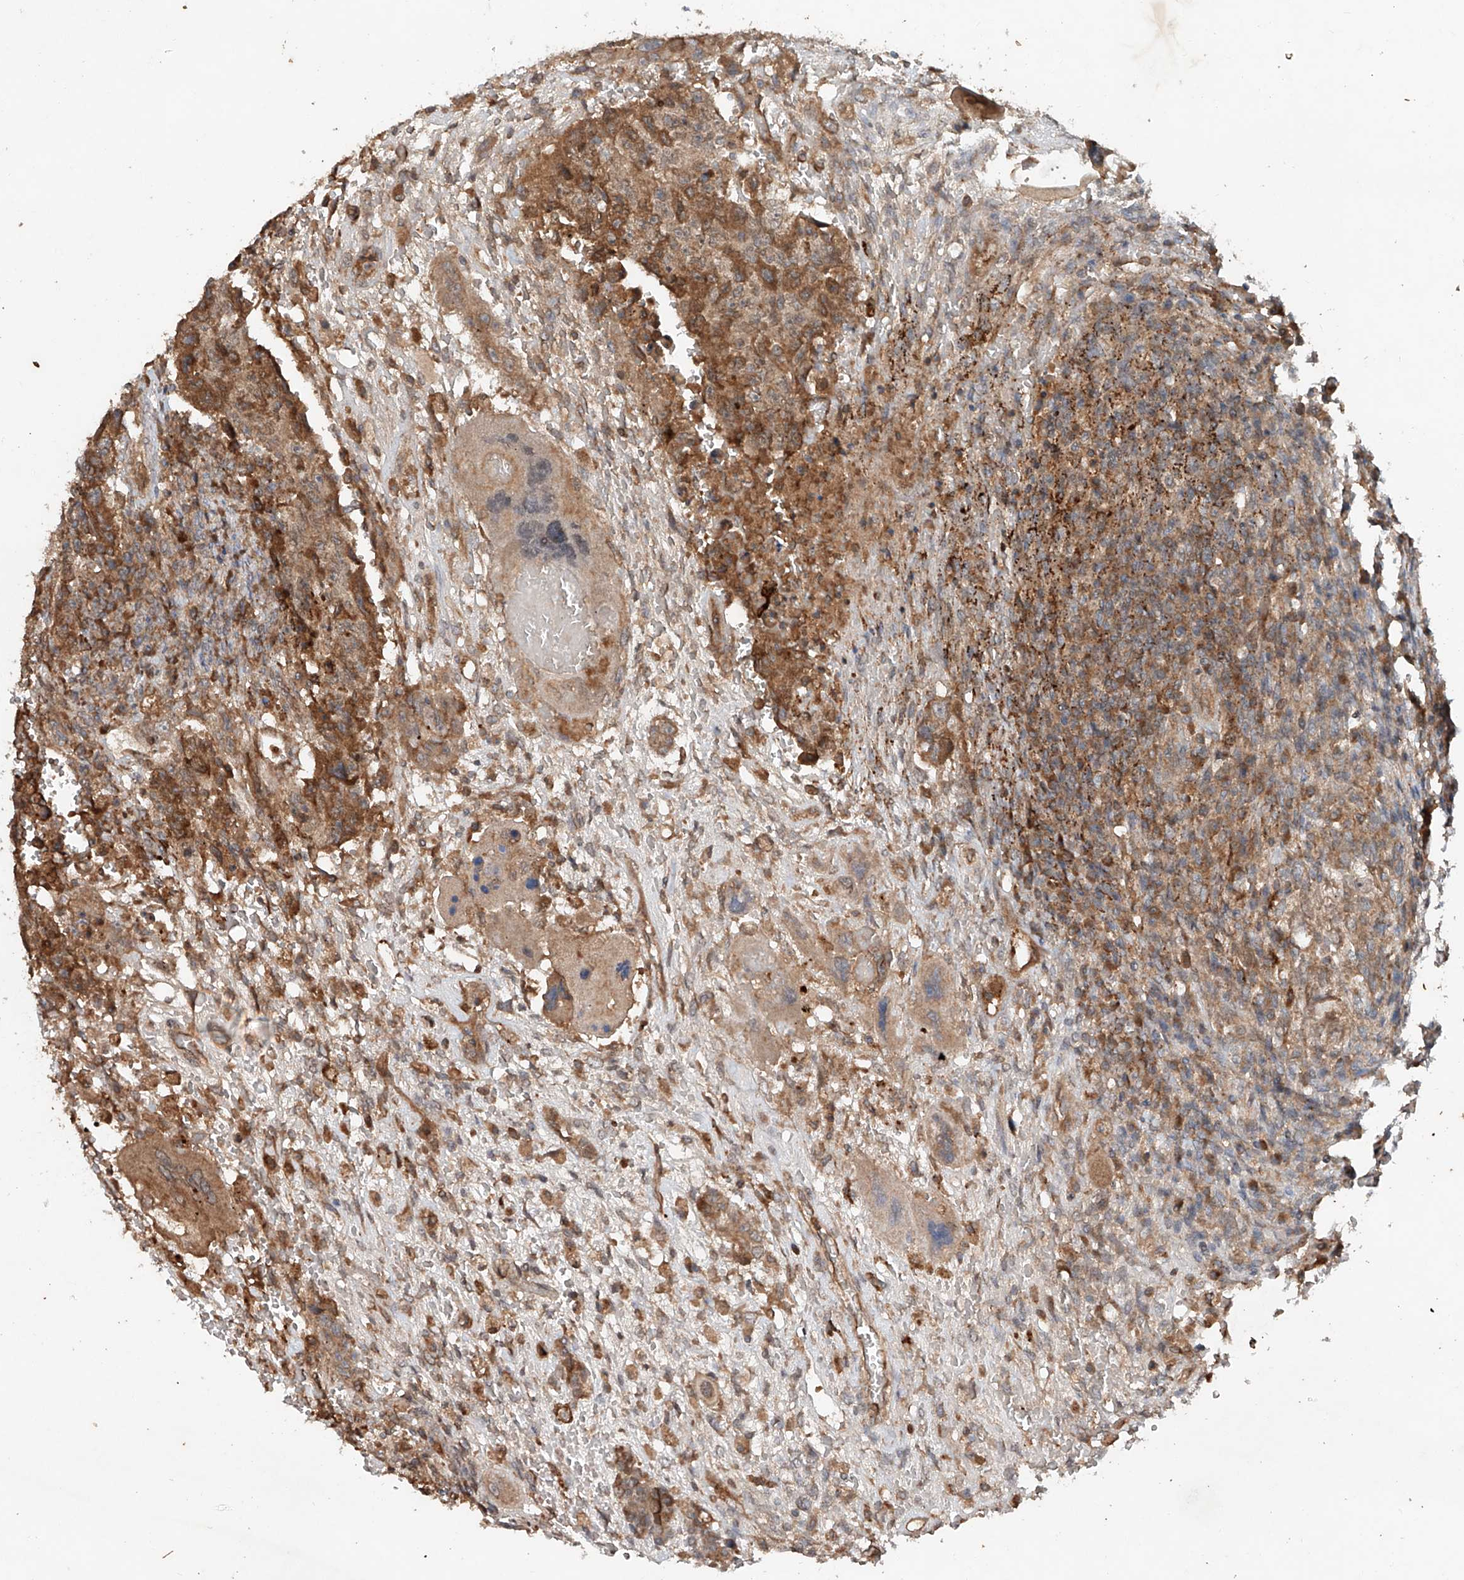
{"staining": {"intensity": "moderate", "quantity": ">75%", "location": "cytoplasmic/membranous"}, "tissue": "testis cancer", "cell_type": "Tumor cells", "image_type": "cancer", "snomed": [{"axis": "morphology", "description": "Carcinoma, Embryonal, NOS"}, {"axis": "topography", "description": "Testis"}], "caption": "Testis embryonal carcinoma stained with a protein marker shows moderate staining in tumor cells.", "gene": "IER5", "patient": {"sex": "male", "age": 26}}